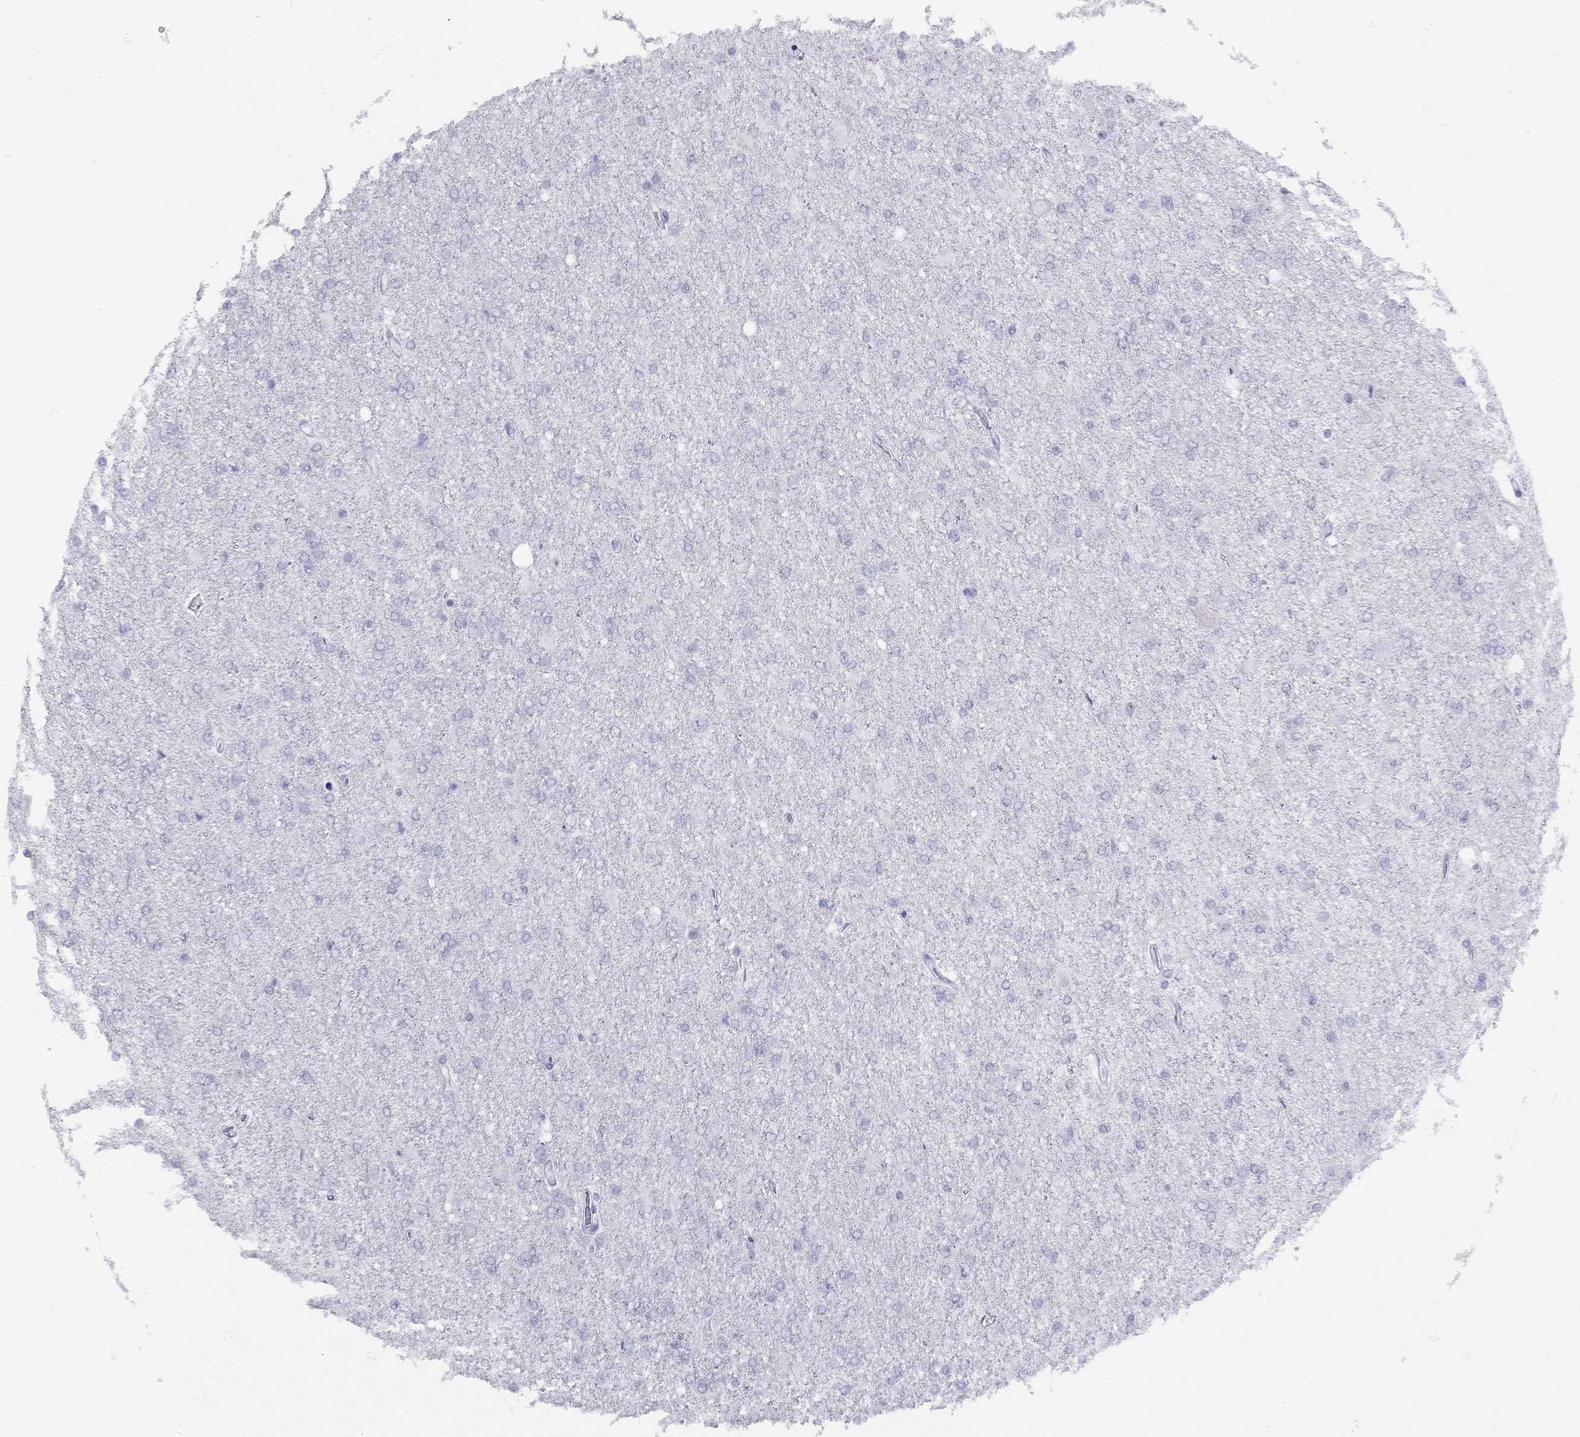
{"staining": {"intensity": "negative", "quantity": "none", "location": "none"}, "tissue": "glioma", "cell_type": "Tumor cells", "image_type": "cancer", "snomed": [{"axis": "morphology", "description": "Glioma, malignant, High grade"}, {"axis": "topography", "description": "Cerebral cortex"}], "caption": "The immunohistochemistry (IHC) micrograph has no significant positivity in tumor cells of glioma tissue.", "gene": "LYAR", "patient": {"sex": "male", "age": 70}}